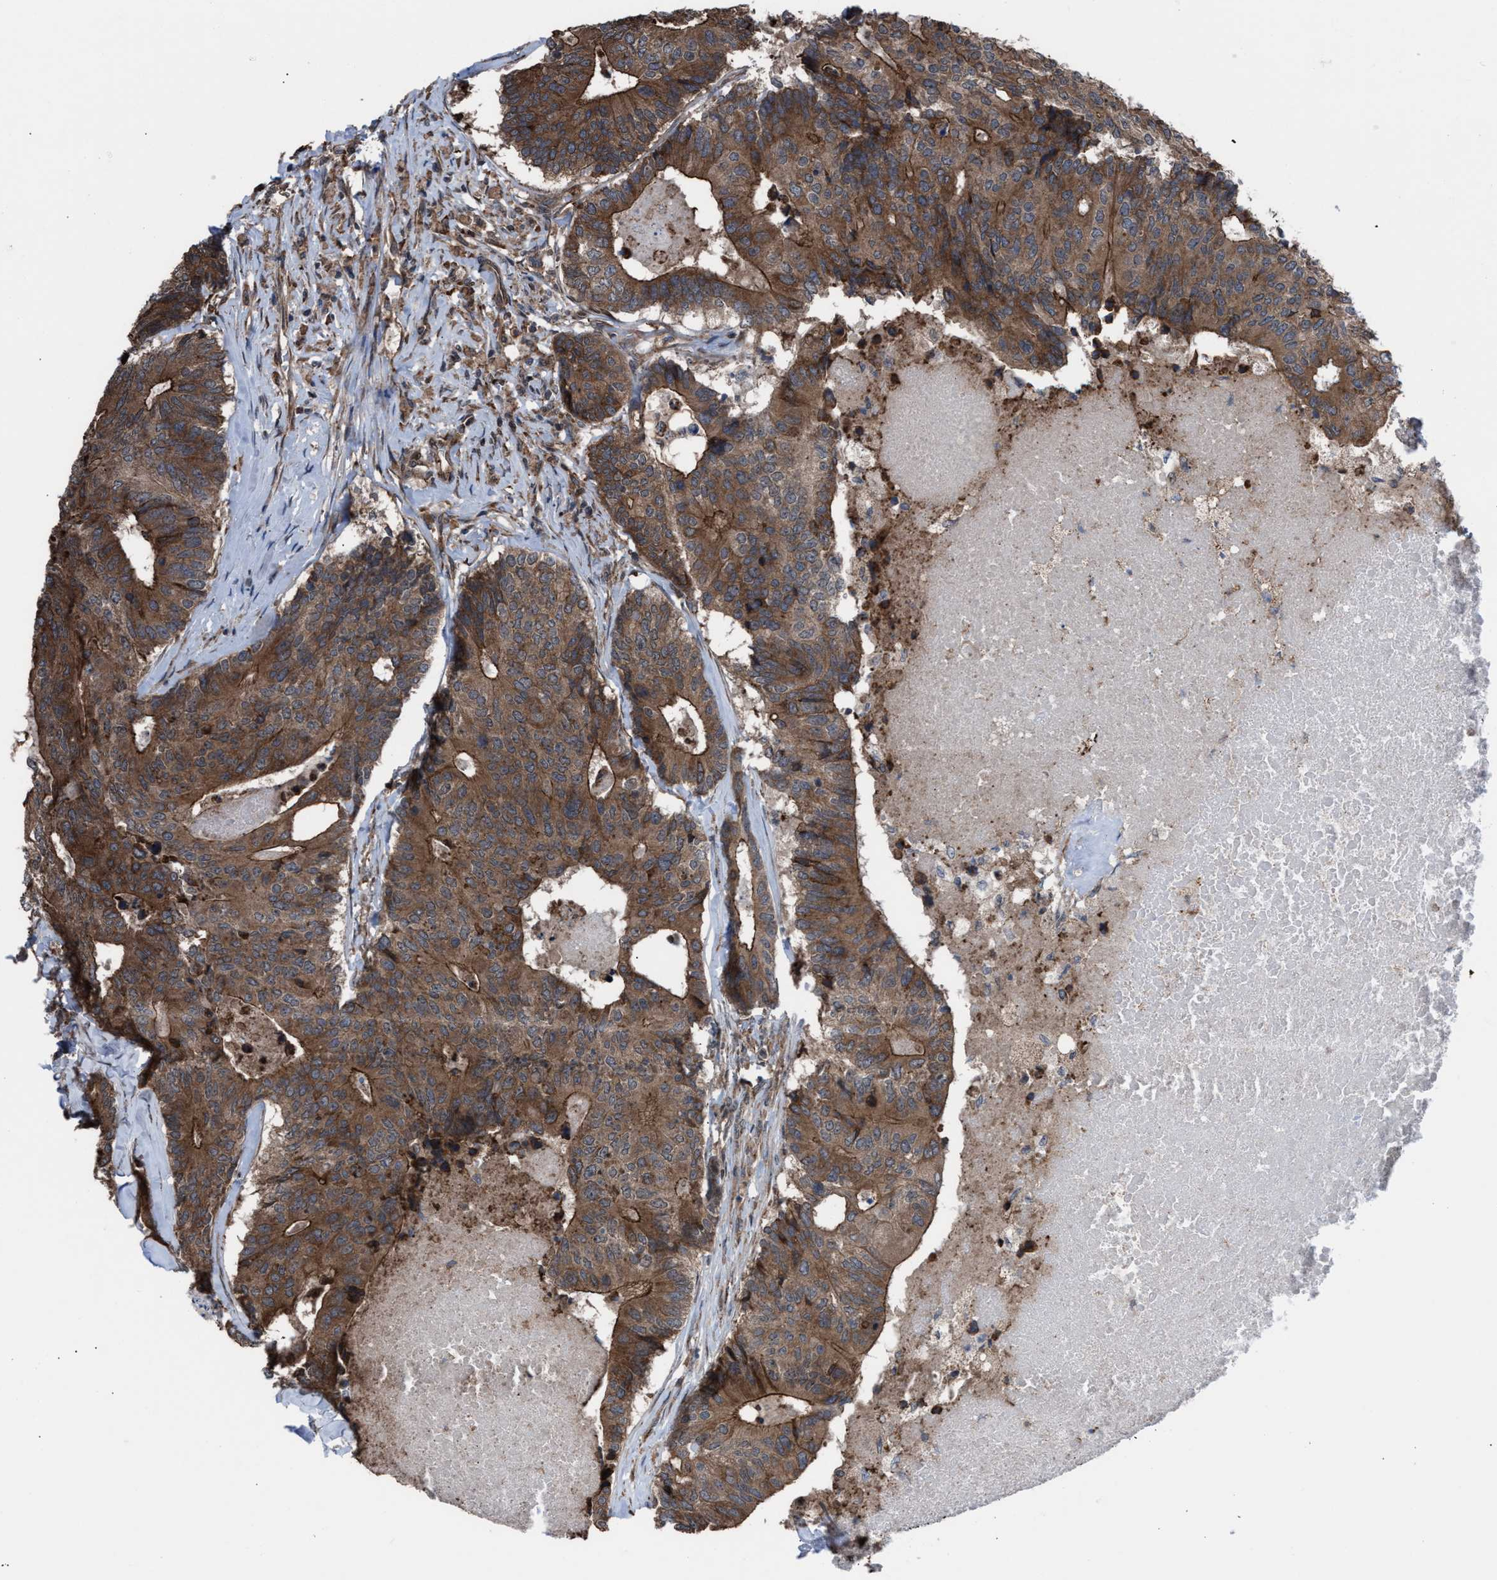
{"staining": {"intensity": "moderate", "quantity": ">75%", "location": "cytoplasmic/membranous"}, "tissue": "colorectal cancer", "cell_type": "Tumor cells", "image_type": "cancer", "snomed": [{"axis": "morphology", "description": "Adenocarcinoma, NOS"}, {"axis": "topography", "description": "Colon"}], "caption": "Protein staining displays moderate cytoplasmic/membranous positivity in about >75% of tumor cells in adenocarcinoma (colorectal). (DAB = brown stain, brightfield microscopy at high magnification).", "gene": "TP53BP2", "patient": {"sex": "female", "age": 67}}